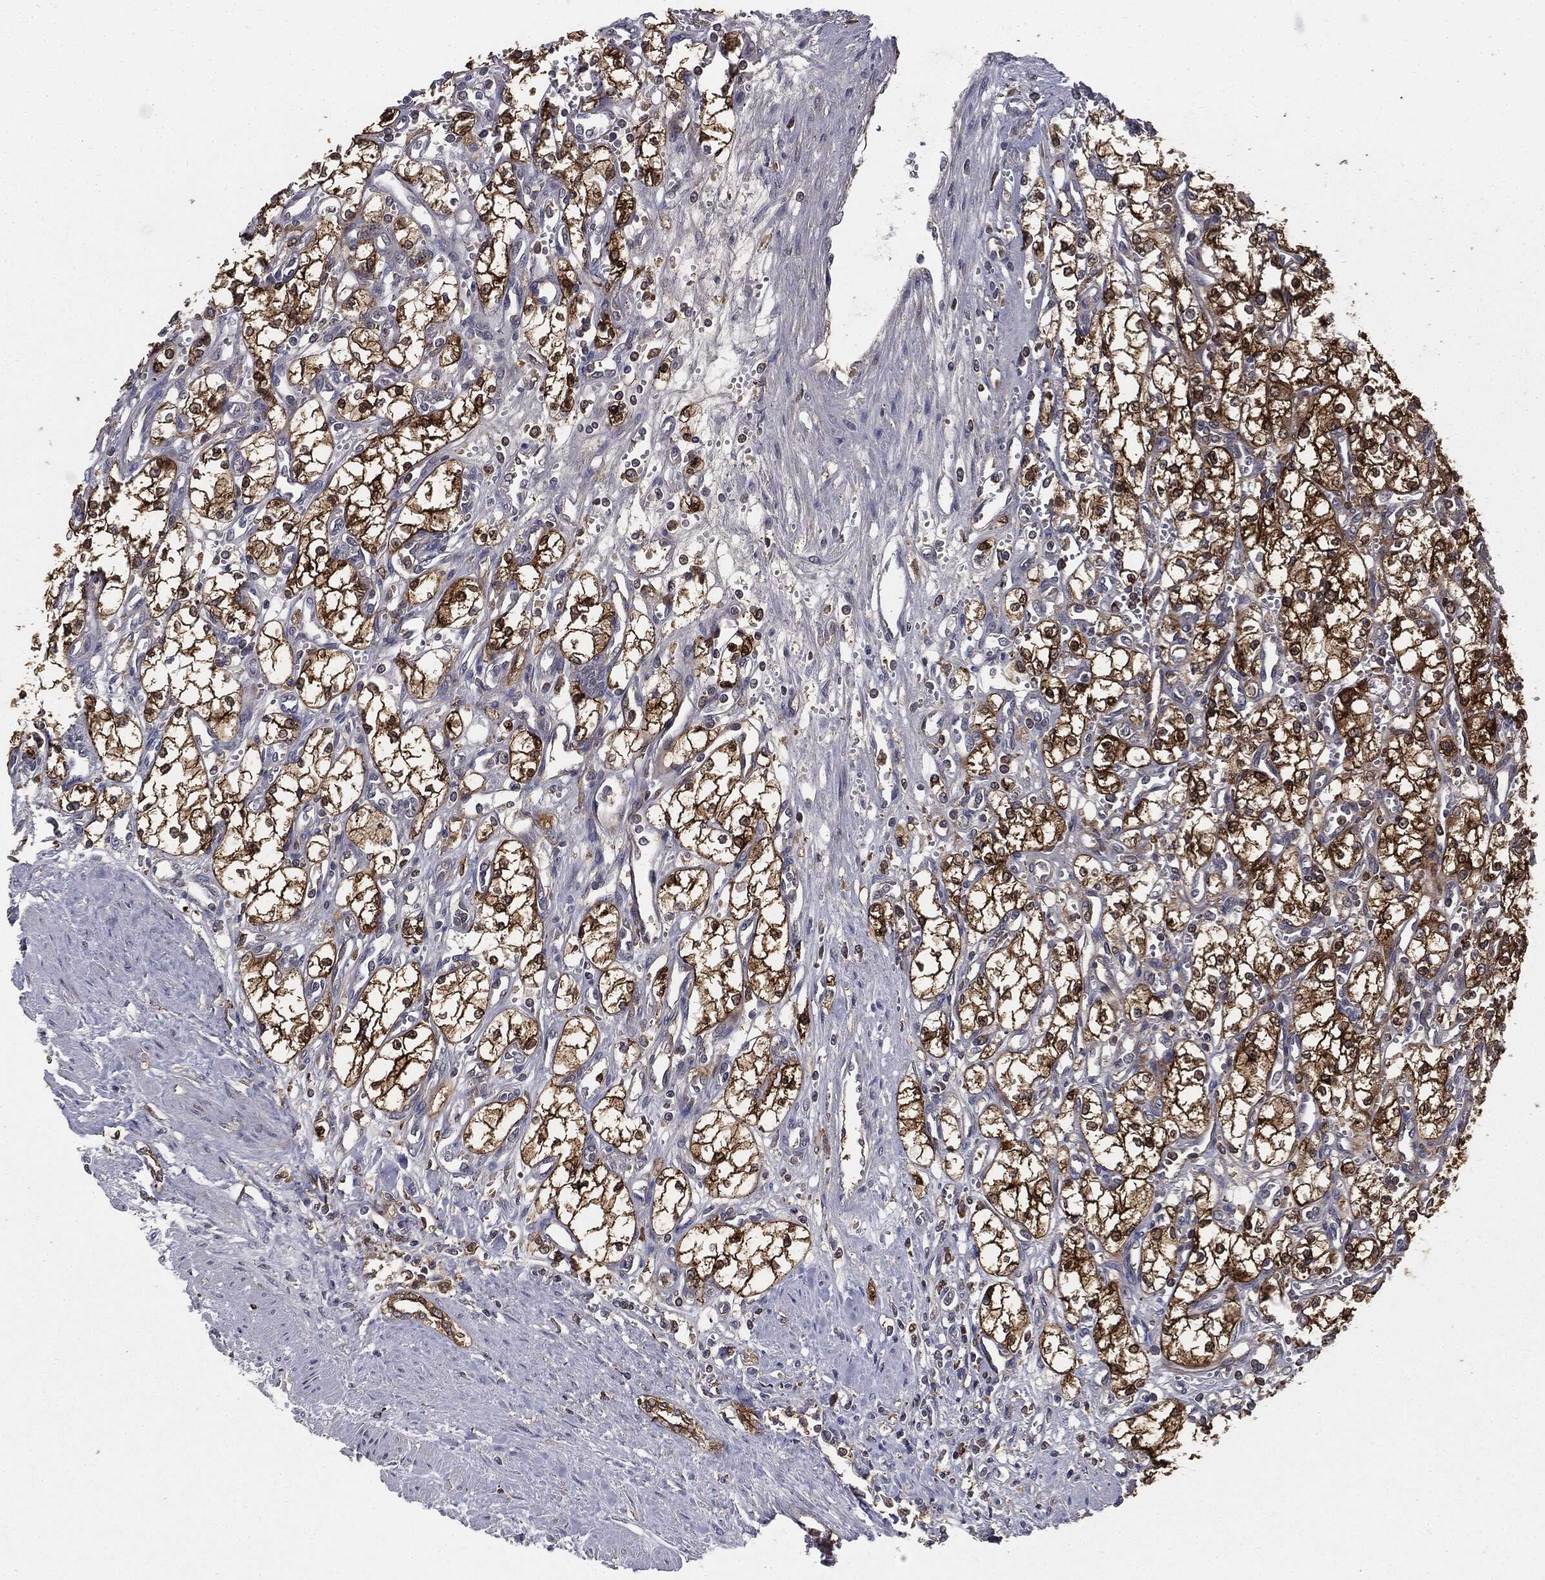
{"staining": {"intensity": "strong", "quantity": ">75%", "location": "cytoplasmic/membranous"}, "tissue": "renal cancer", "cell_type": "Tumor cells", "image_type": "cancer", "snomed": [{"axis": "morphology", "description": "Adenocarcinoma, NOS"}, {"axis": "topography", "description": "Kidney"}], "caption": "Approximately >75% of tumor cells in human renal cancer reveal strong cytoplasmic/membranous protein expression as visualized by brown immunohistochemical staining.", "gene": "GNB5", "patient": {"sex": "male", "age": 59}}